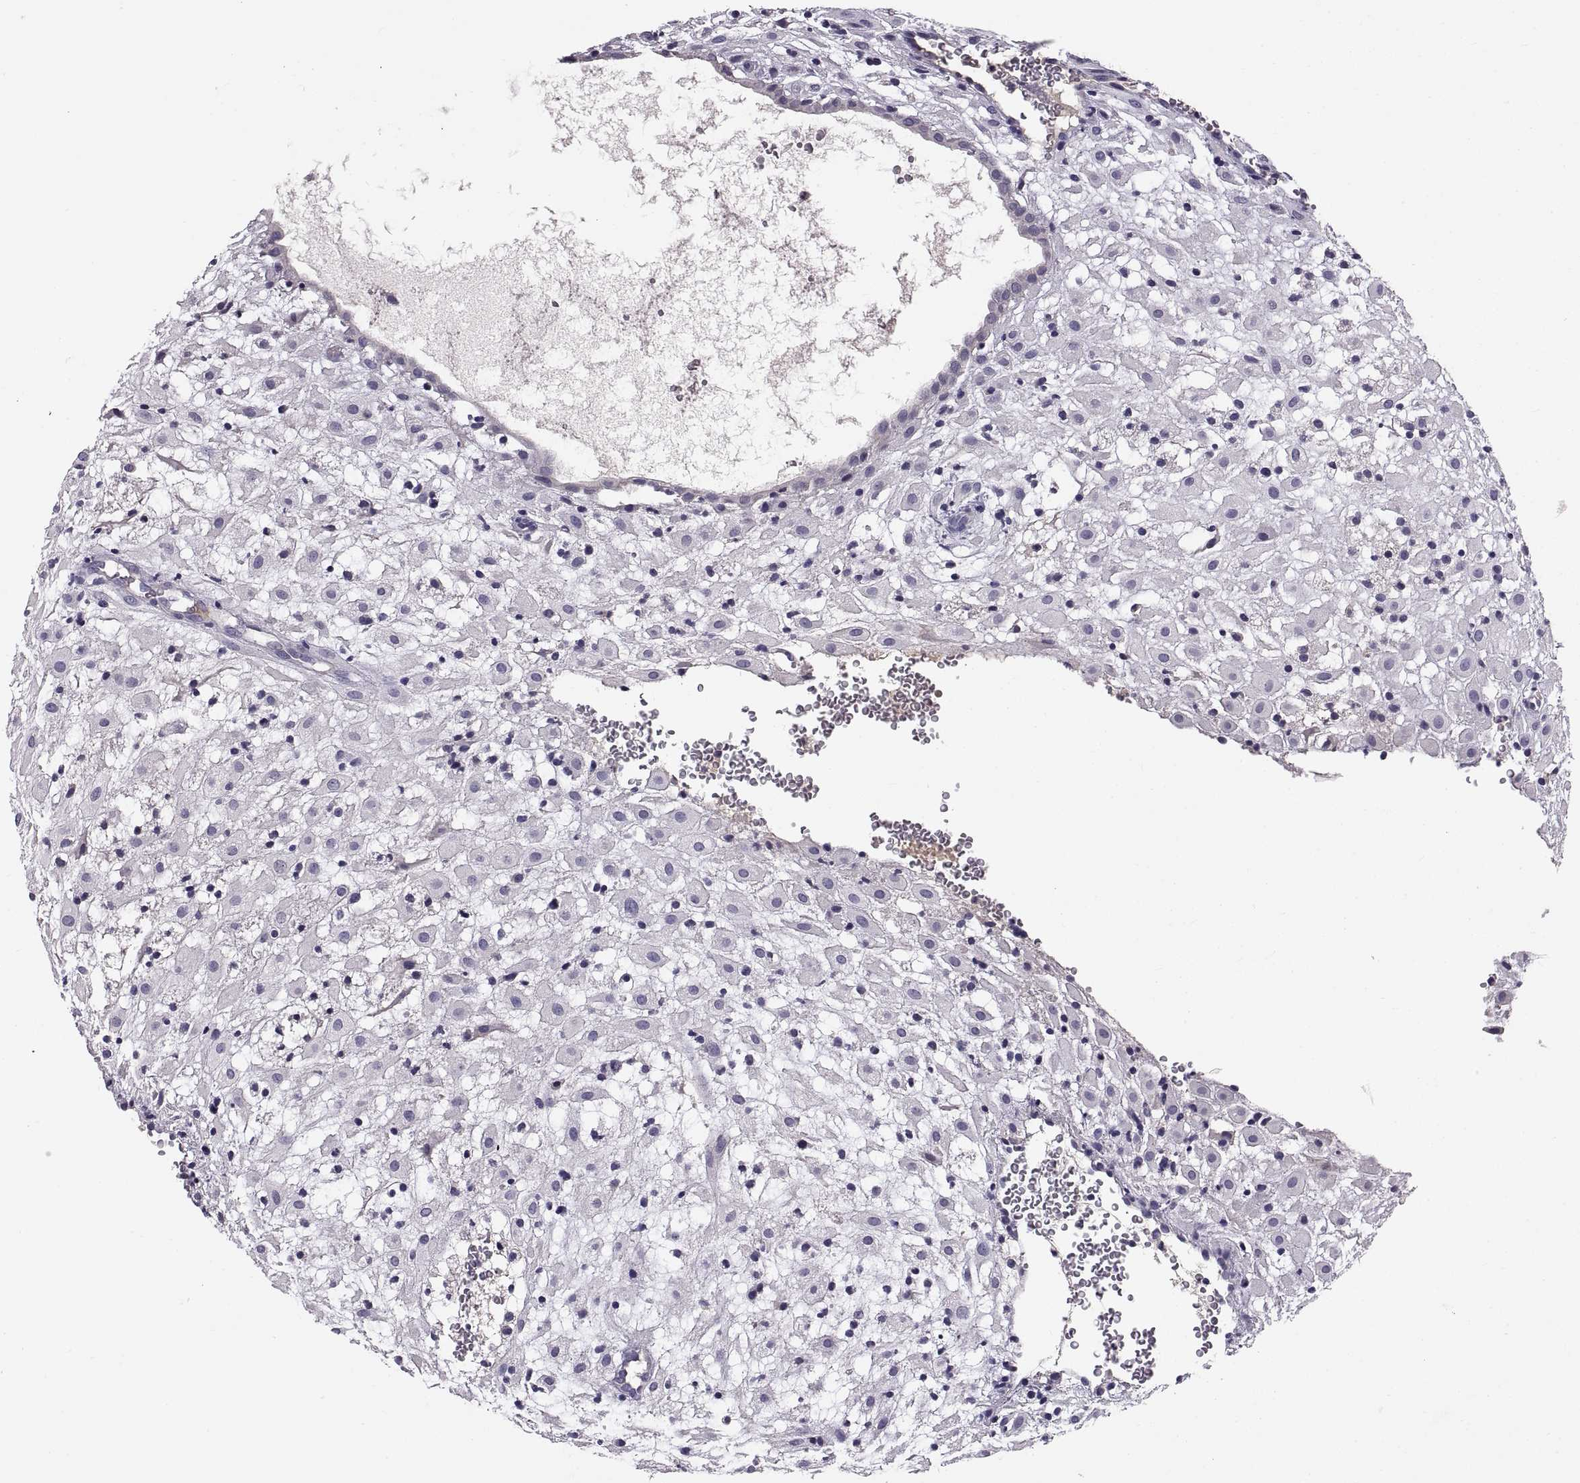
{"staining": {"intensity": "negative", "quantity": "none", "location": "none"}, "tissue": "placenta", "cell_type": "Decidual cells", "image_type": "normal", "snomed": [{"axis": "morphology", "description": "Normal tissue, NOS"}, {"axis": "topography", "description": "Placenta"}], "caption": "DAB (3,3'-diaminobenzidine) immunohistochemical staining of normal human placenta displays no significant staining in decidual cells. Nuclei are stained in blue.", "gene": "ADAM32", "patient": {"sex": "female", "age": 24}}